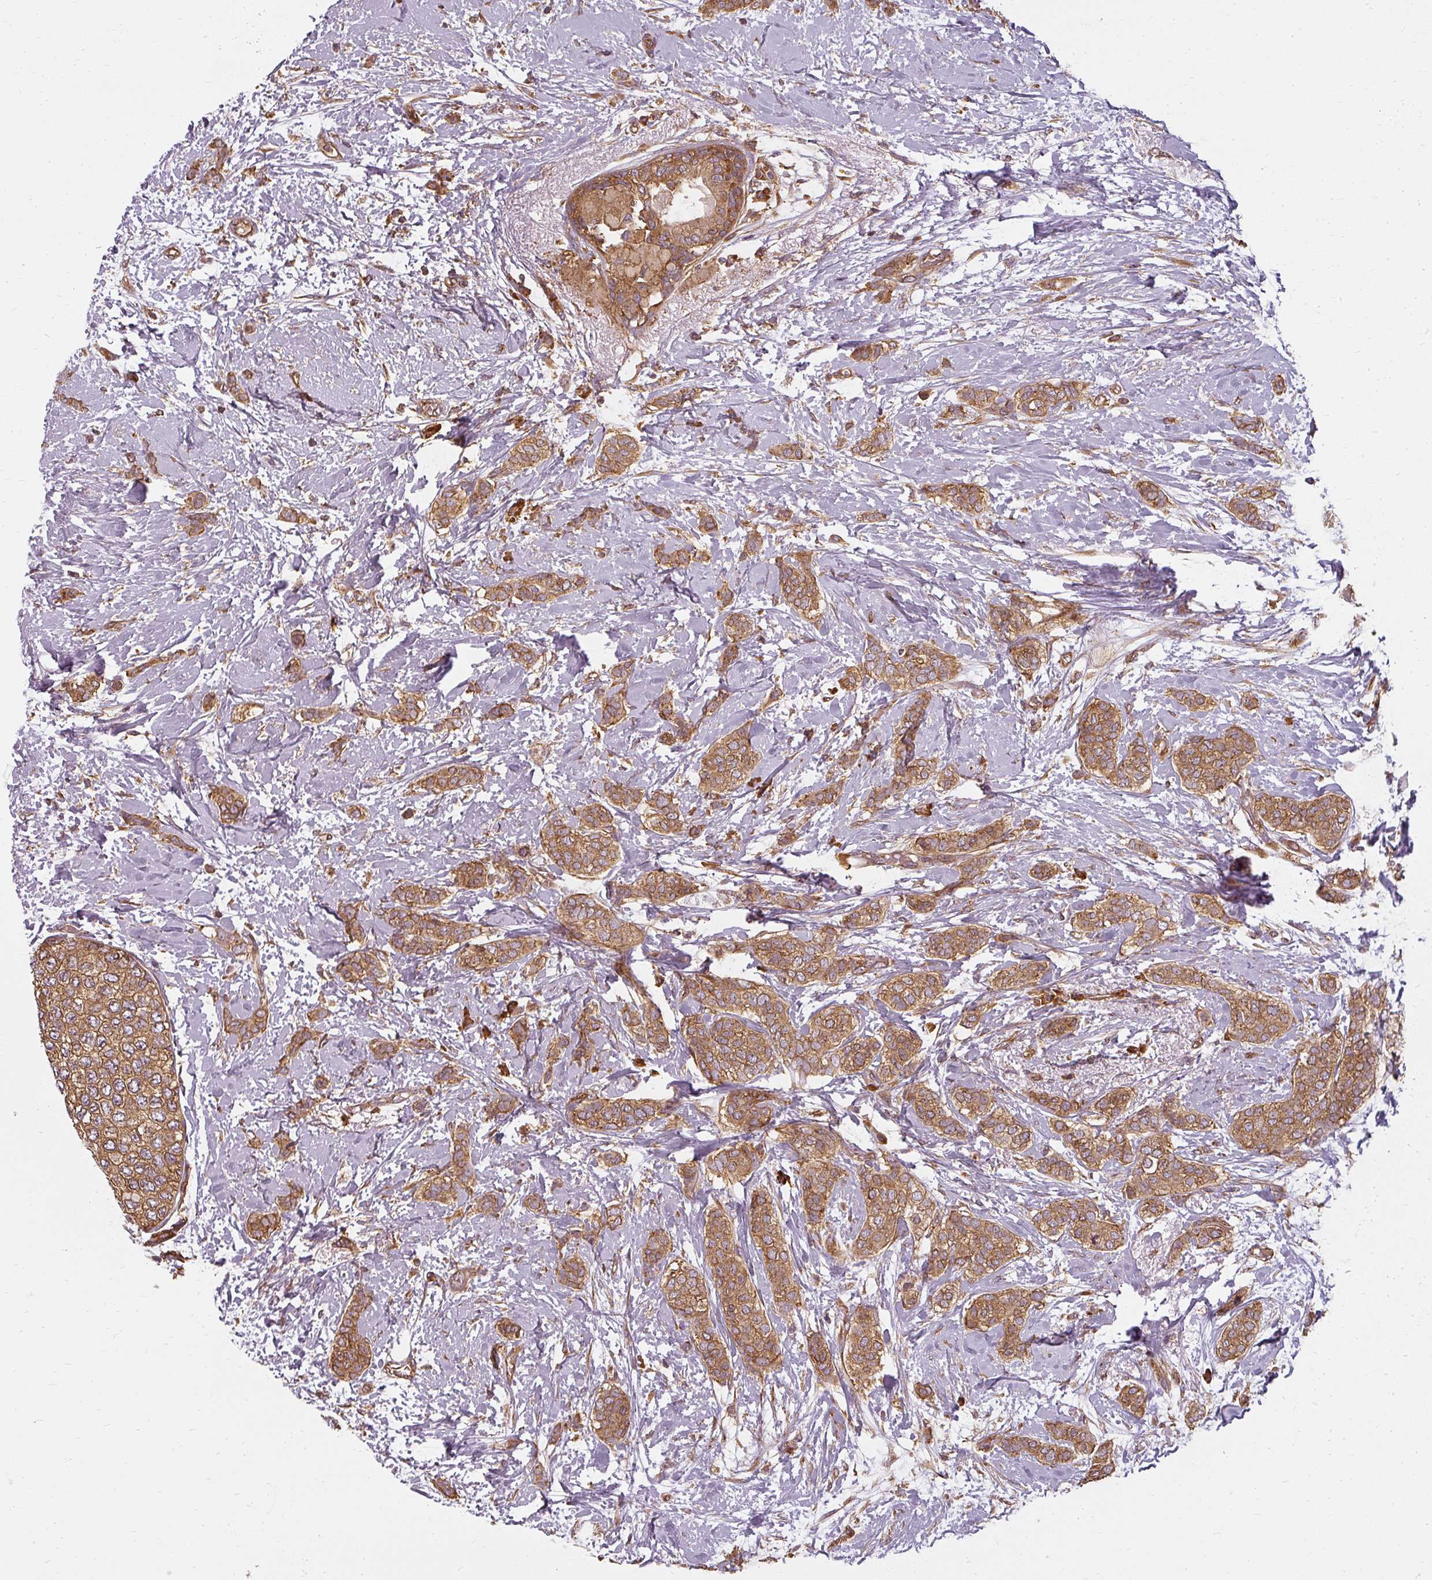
{"staining": {"intensity": "moderate", "quantity": ">75%", "location": "cytoplasmic/membranous"}, "tissue": "breast cancer", "cell_type": "Tumor cells", "image_type": "cancer", "snomed": [{"axis": "morphology", "description": "Duct carcinoma"}, {"axis": "topography", "description": "Breast"}], "caption": "Human breast cancer (infiltrating ductal carcinoma) stained with a protein marker demonstrates moderate staining in tumor cells.", "gene": "RPL24", "patient": {"sex": "female", "age": 72}}